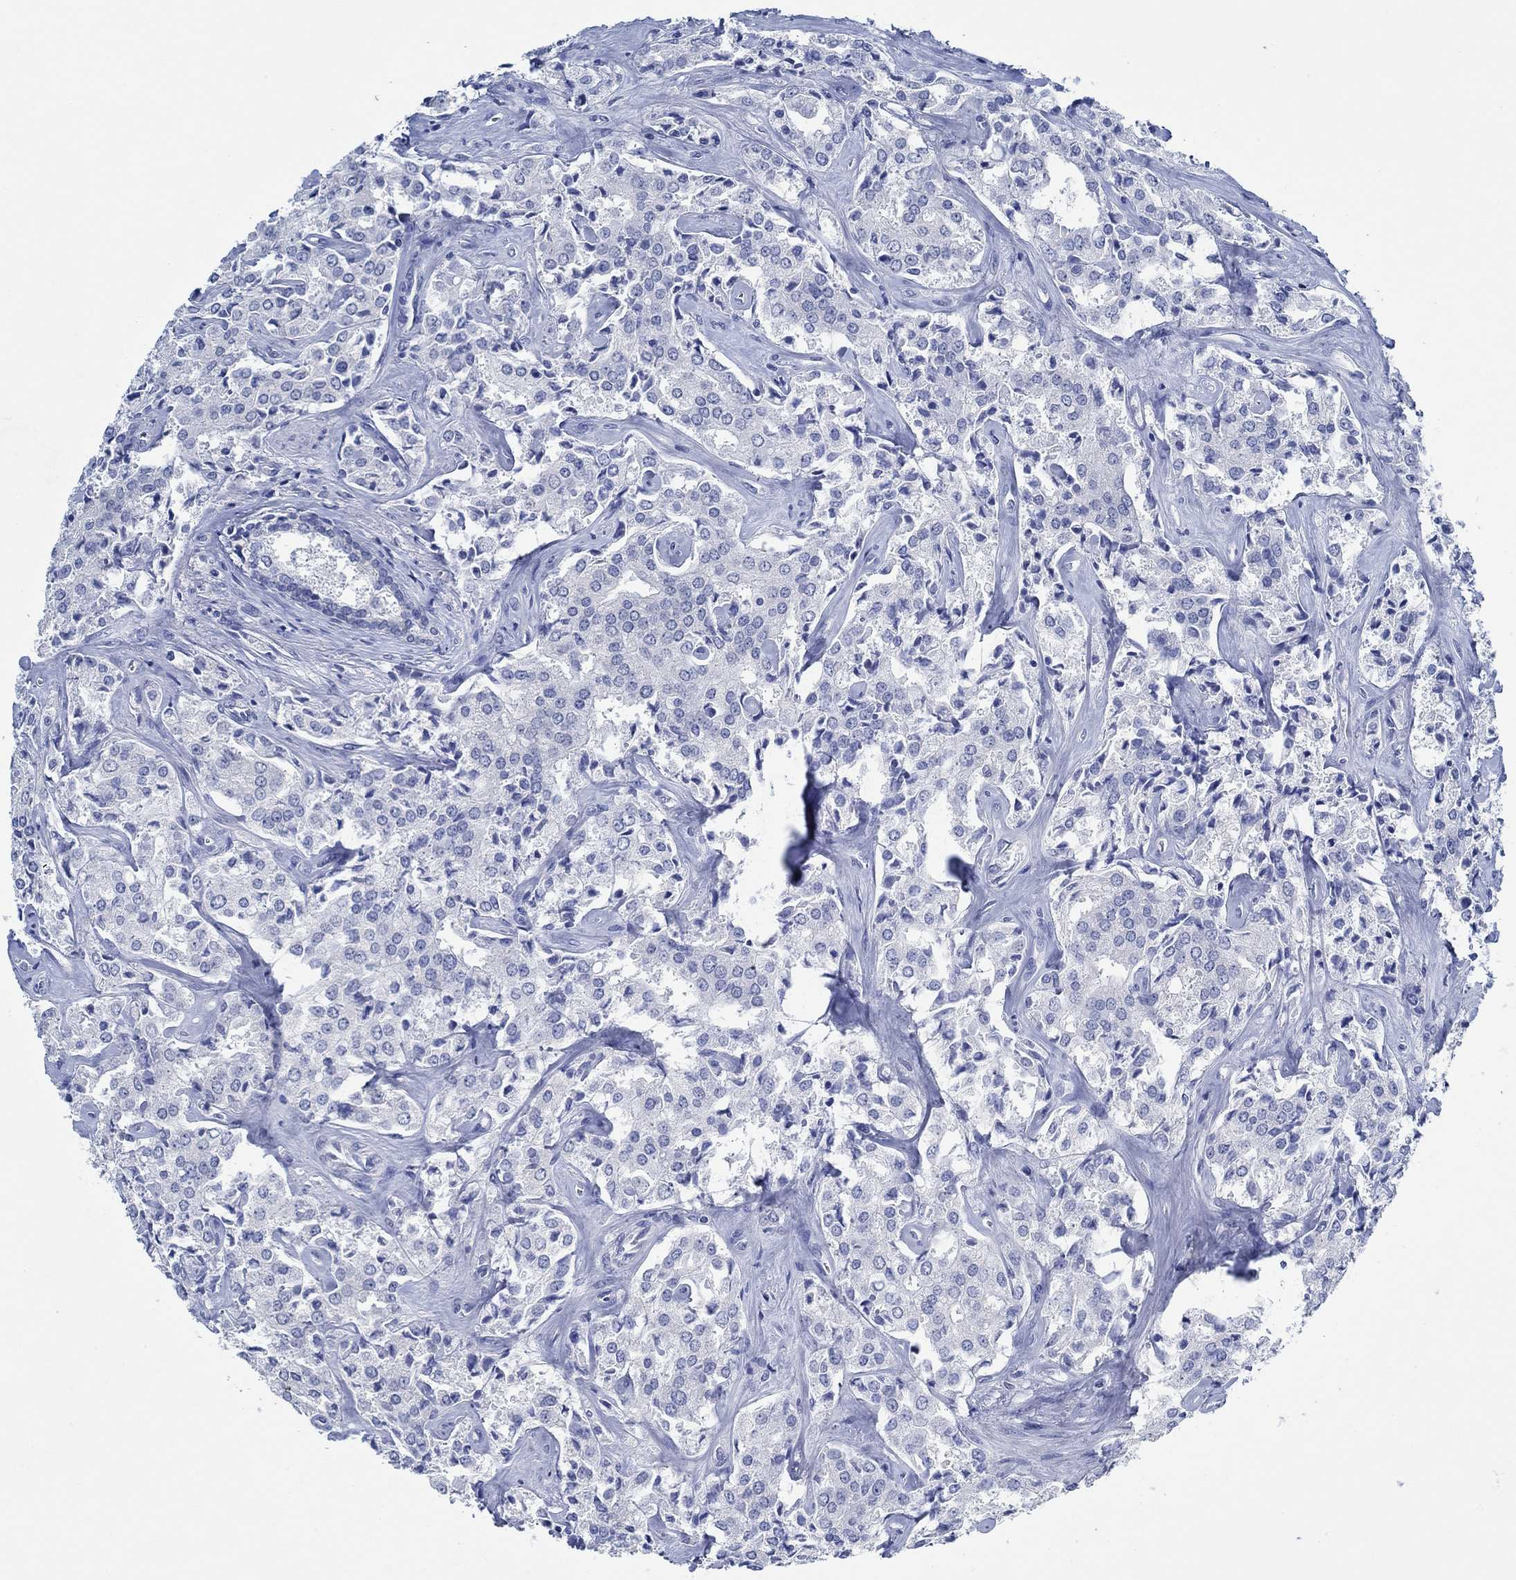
{"staining": {"intensity": "negative", "quantity": "none", "location": "none"}, "tissue": "prostate cancer", "cell_type": "Tumor cells", "image_type": "cancer", "snomed": [{"axis": "morphology", "description": "Adenocarcinoma, NOS"}, {"axis": "topography", "description": "Prostate"}], "caption": "Immunohistochemical staining of adenocarcinoma (prostate) demonstrates no significant positivity in tumor cells. The staining was performed using DAB (3,3'-diaminobenzidine) to visualize the protein expression in brown, while the nuclei were stained in blue with hematoxylin (Magnification: 20x).", "gene": "ZNF671", "patient": {"sex": "male", "age": 66}}